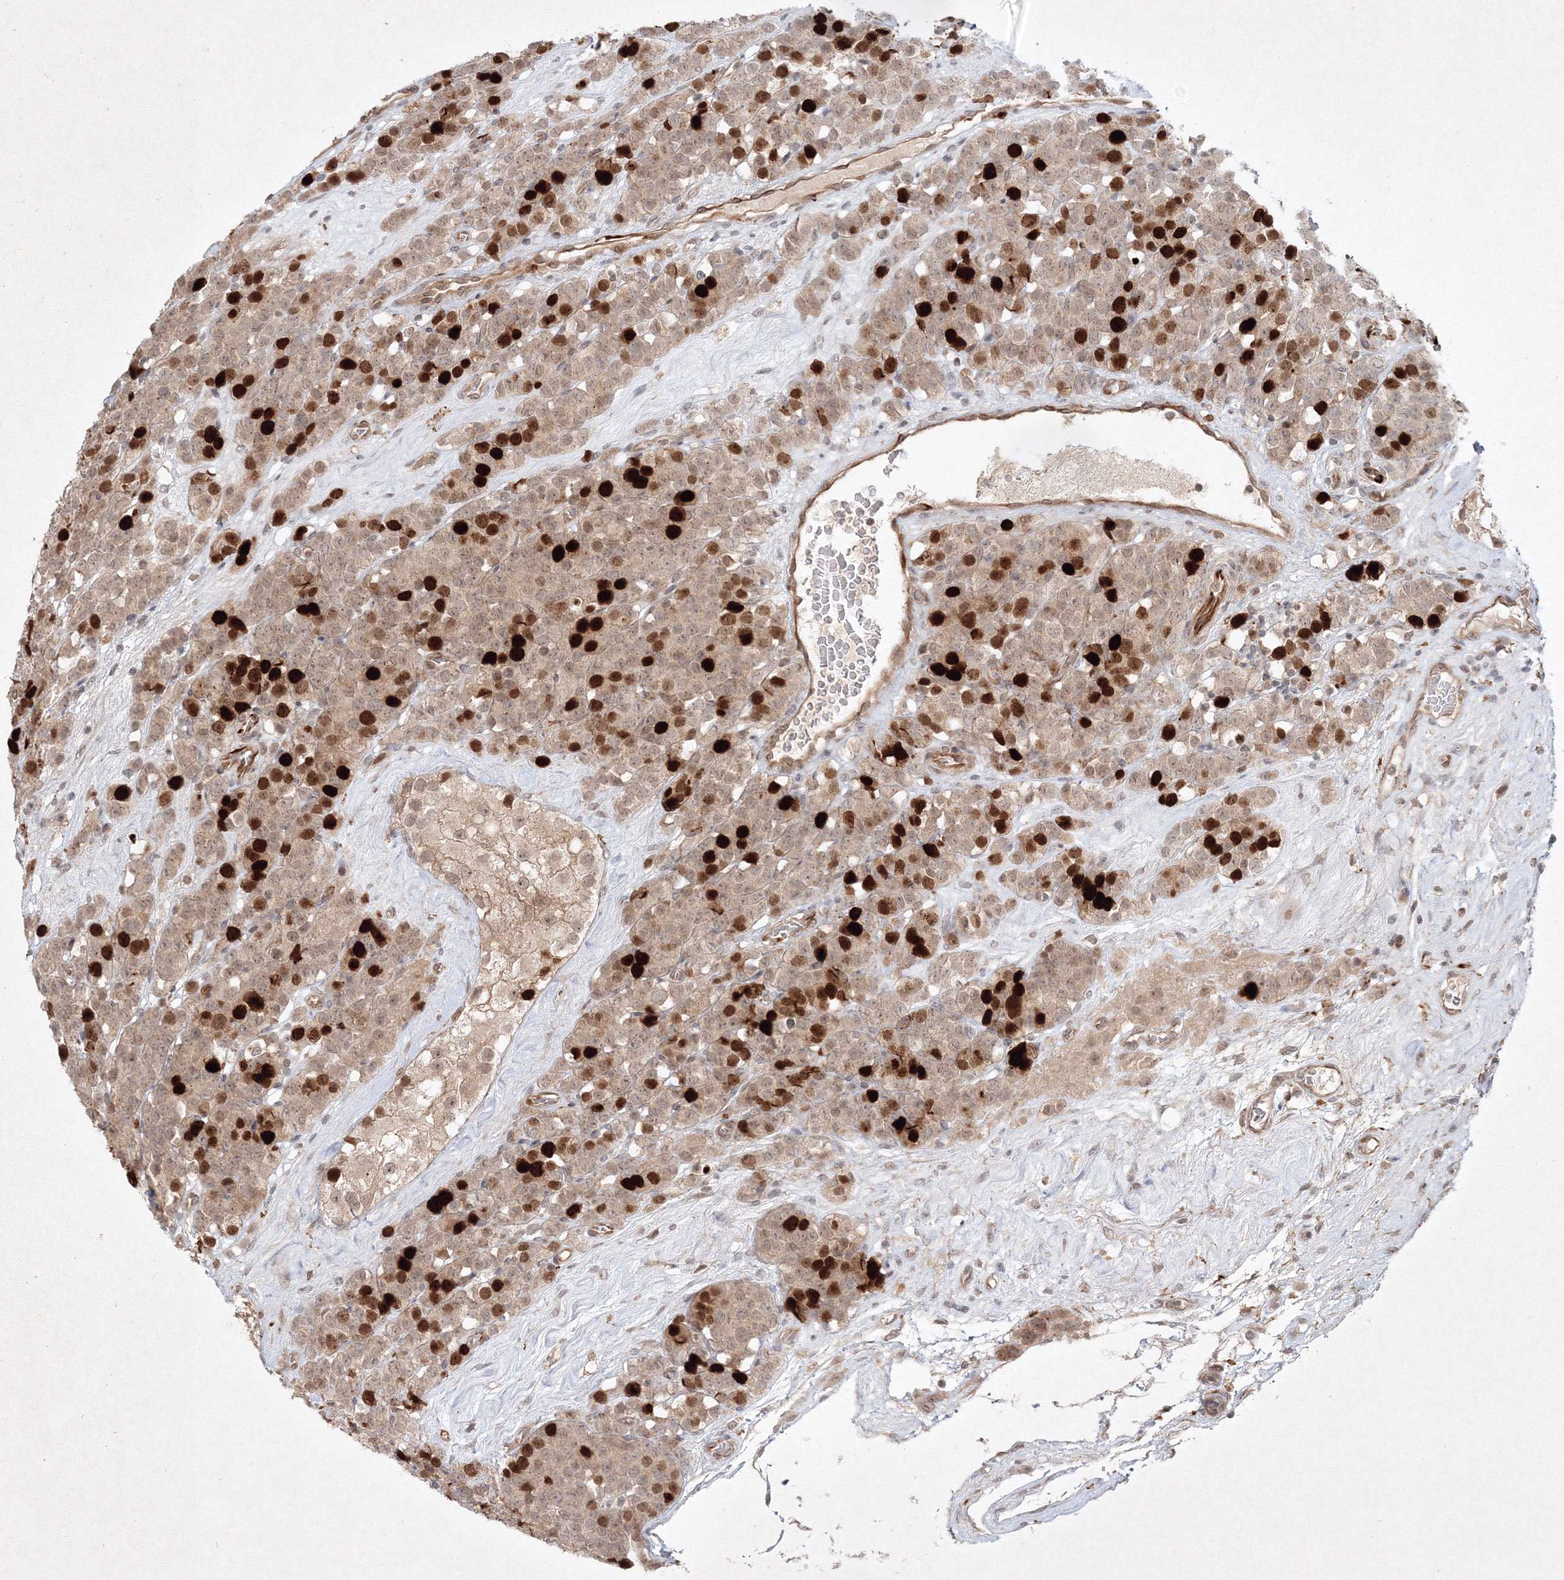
{"staining": {"intensity": "strong", "quantity": "25%-75%", "location": "nuclear"}, "tissue": "testis cancer", "cell_type": "Tumor cells", "image_type": "cancer", "snomed": [{"axis": "morphology", "description": "Seminoma, NOS"}, {"axis": "topography", "description": "Testis"}], "caption": "Immunohistochemical staining of human testis cancer displays strong nuclear protein staining in about 25%-75% of tumor cells.", "gene": "KIF20A", "patient": {"sex": "male", "age": 71}}